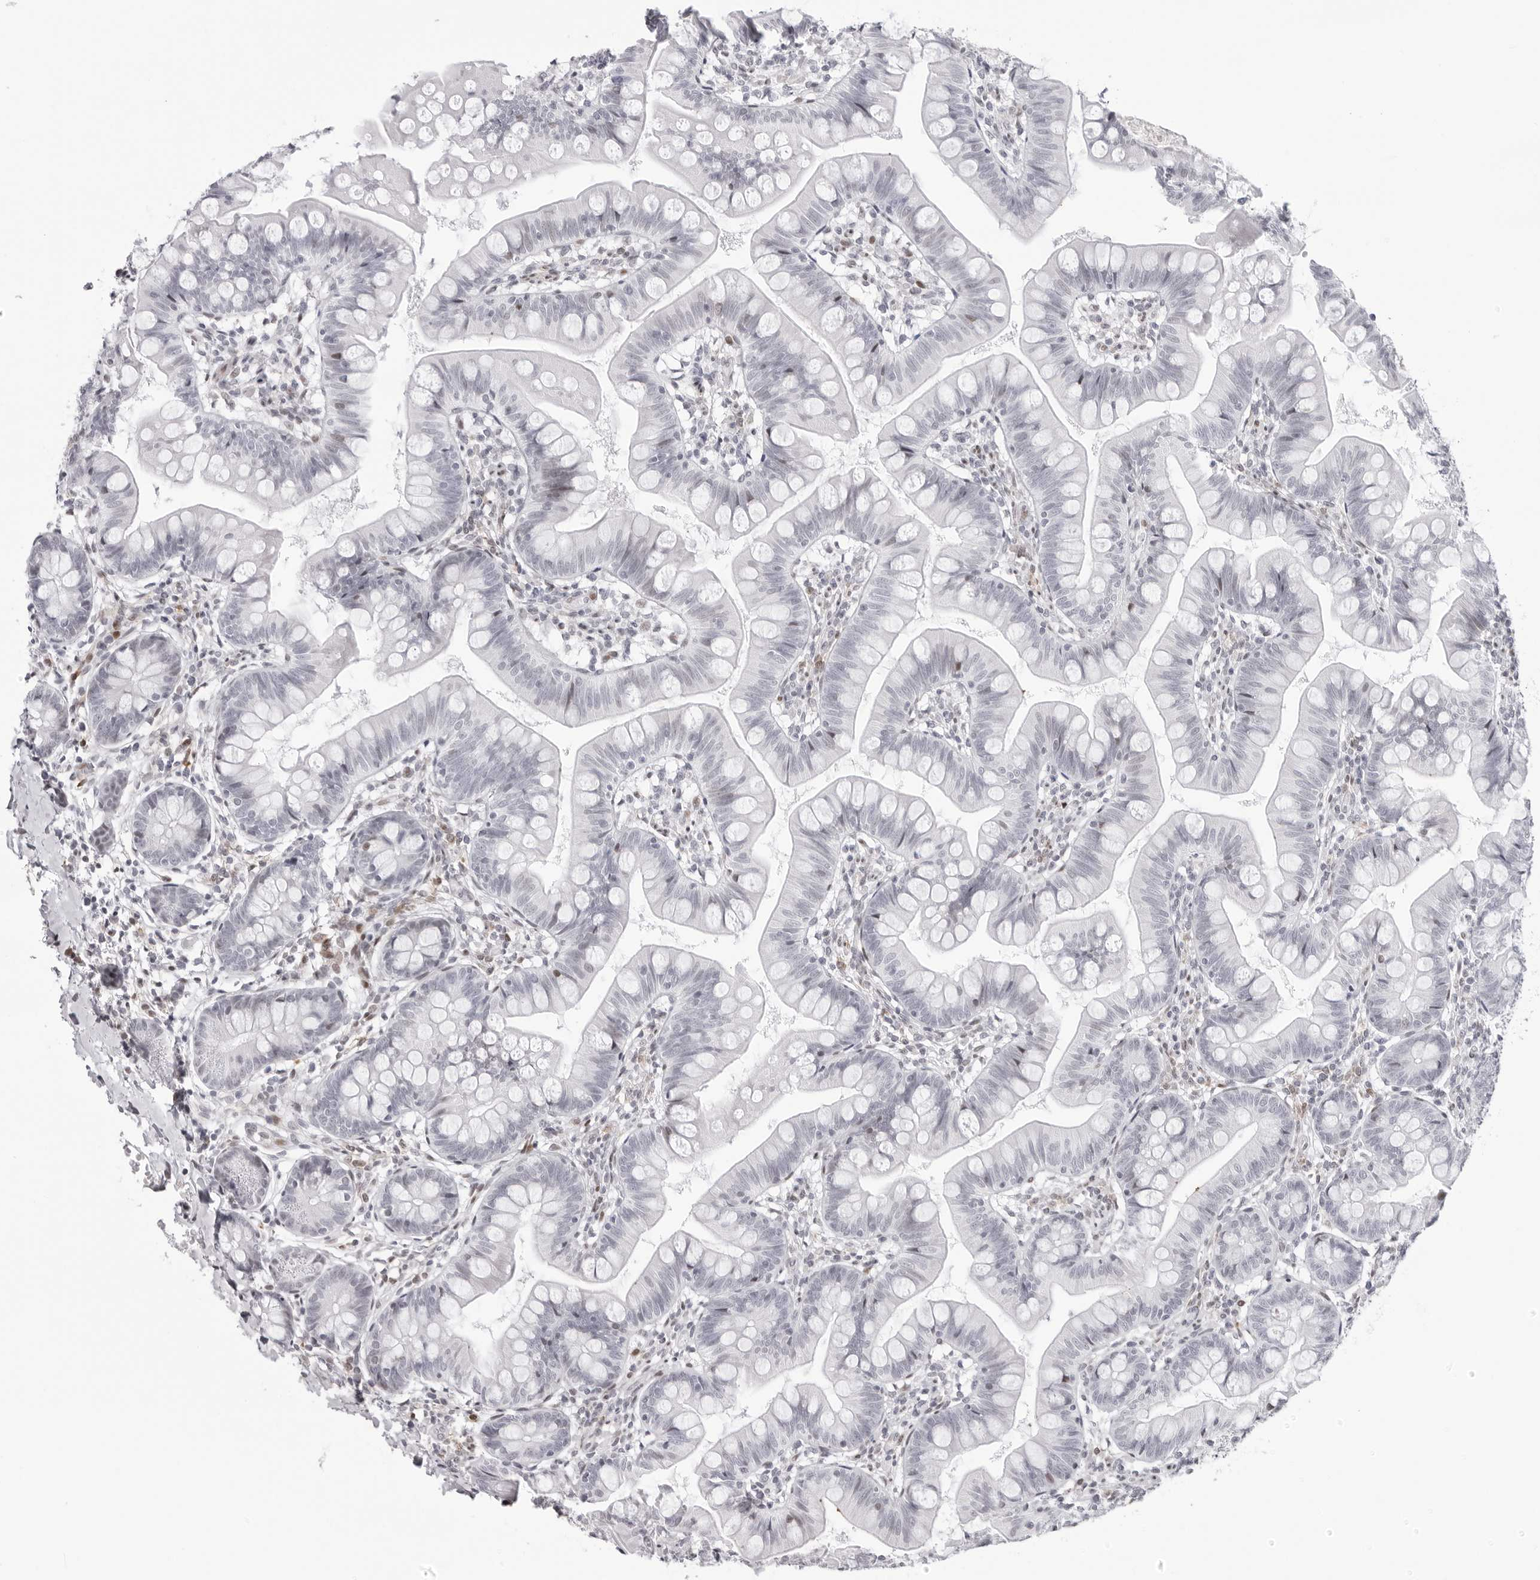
{"staining": {"intensity": "weak", "quantity": "<25%", "location": "nuclear"}, "tissue": "small intestine", "cell_type": "Glandular cells", "image_type": "normal", "snomed": [{"axis": "morphology", "description": "Normal tissue, NOS"}, {"axis": "topography", "description": "Small intestine"}], "caption": "Small intestine stained for a protein using immunohistochemistry (IHC) displays no staining glandular cells.", "gene": "NTPCR", "patient": {"sex": "male", "age": 7}}